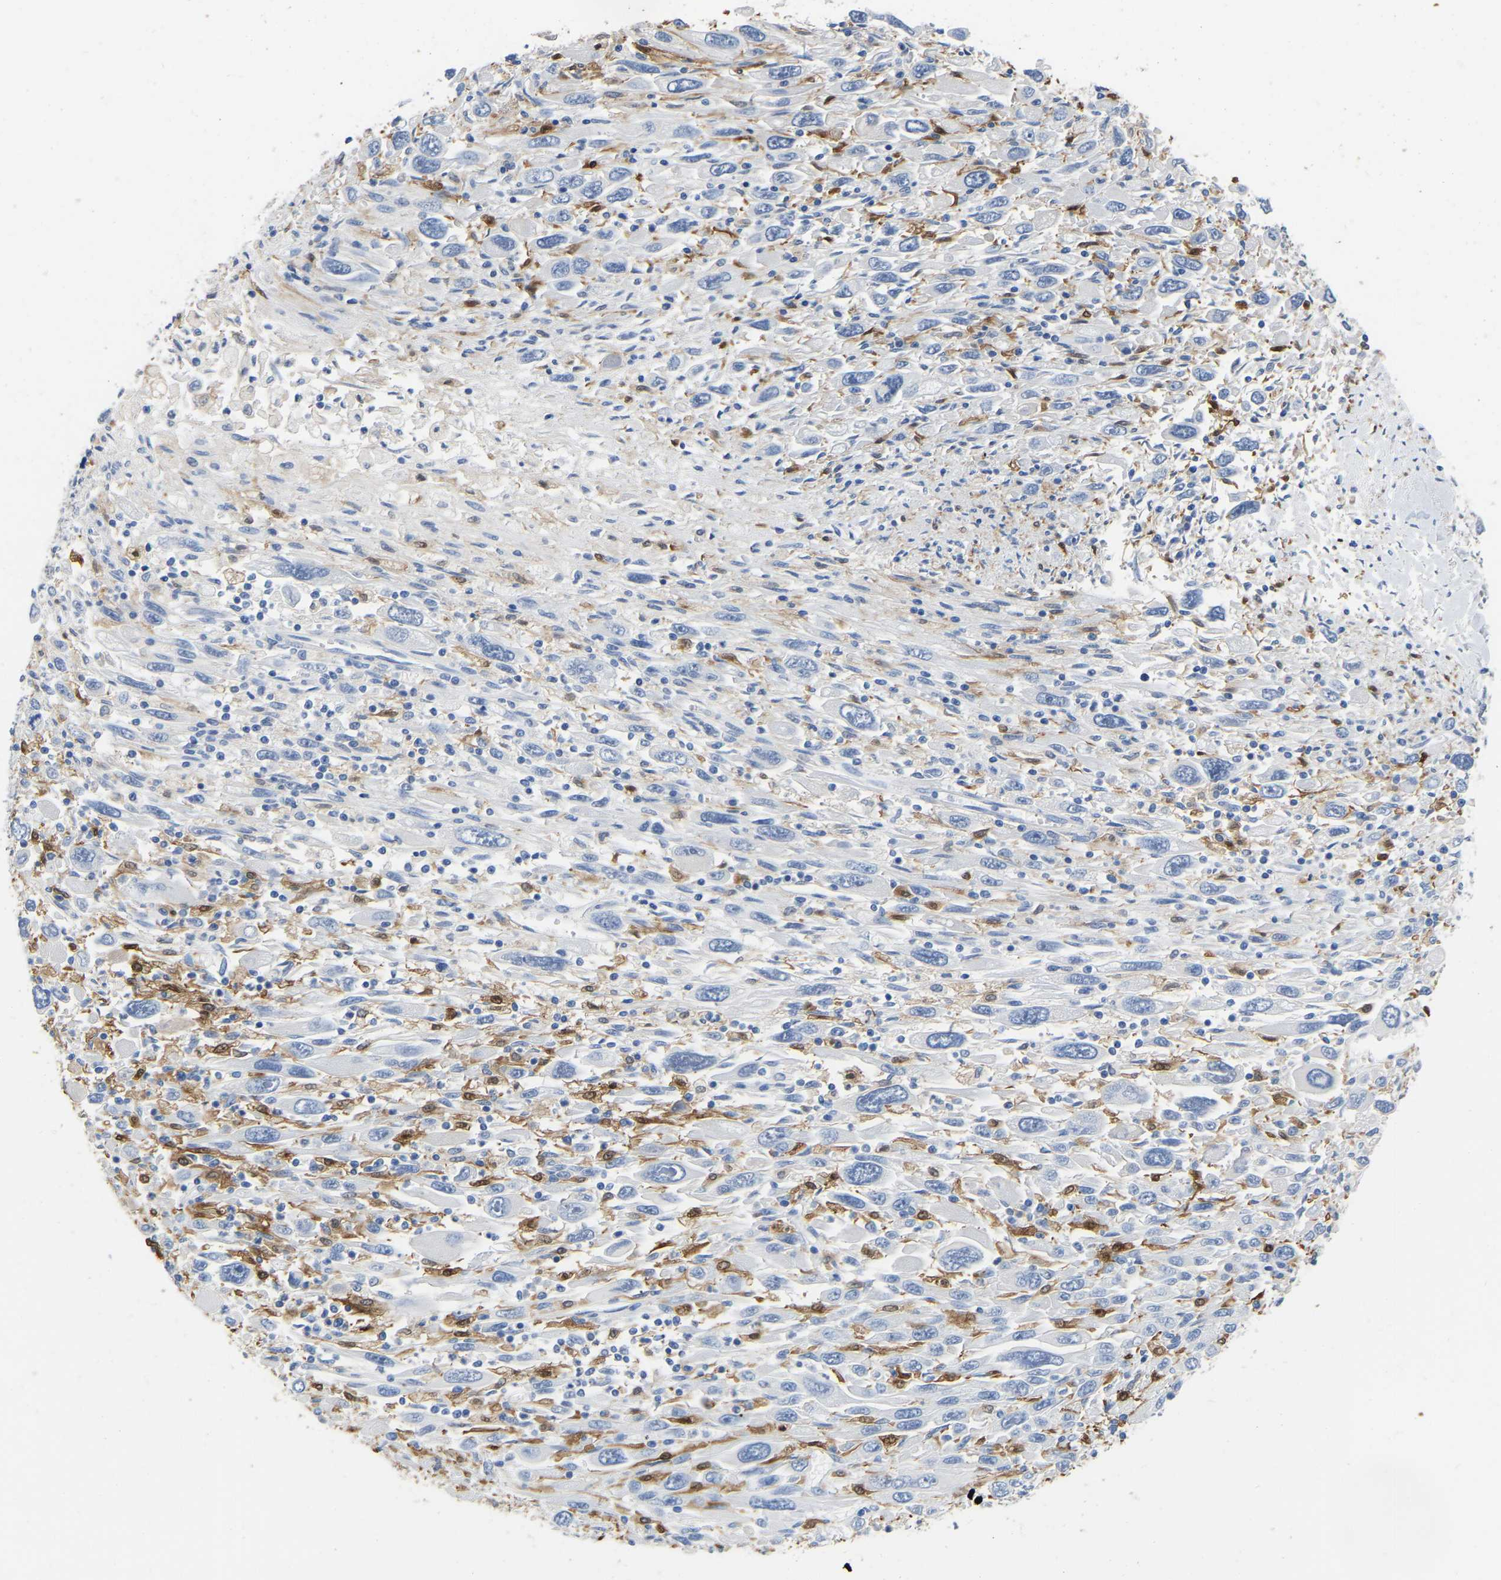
{"staining": {"intensity": "negative", "quantity": "none", "location": "none"}, "tissue": "melanoma", "cell_type": "Tumor cells", "image_type": "cancer", "snomed": [{"axis": "morphology", "description": "Malignant melanoma, Metastatic site"}, {"axis": "topography", "description": "Skin"}], "caption": "Immunohistochemical staining of human melanoma demonstrates no significant expression in tumor cells. The staining is performed using DAB brown chromogen with nuclei counter-stained in using hematoxylin.", "gene": "ULBP2", "patient": {"sex": "female", "age": 56}}